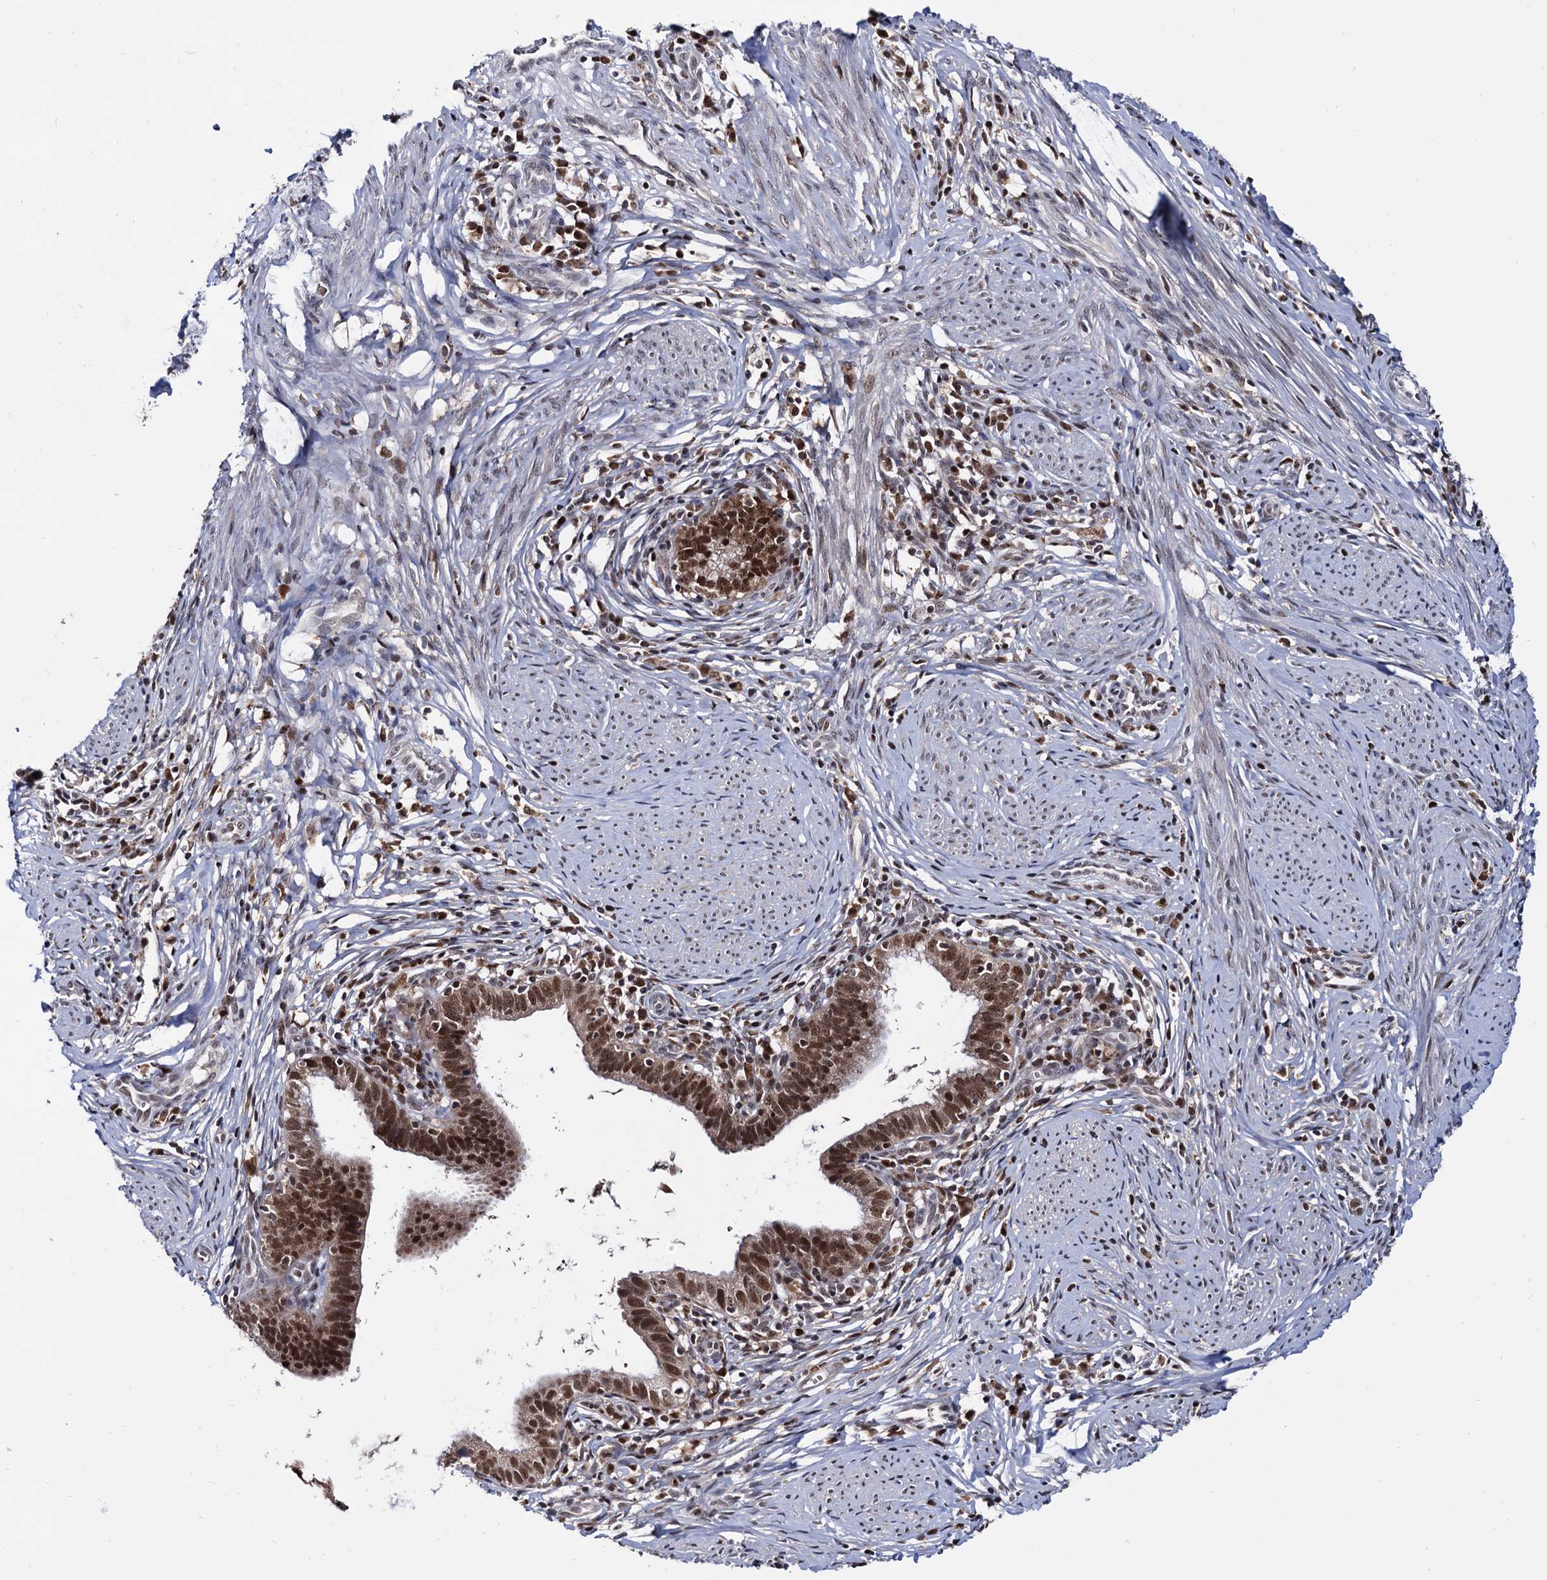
{"staining": {"intensity": "strong", "quantity": ">75%", "location": "nuclear"}, "tissue": "cervical cancer", "cell_type": "Tumor cells", "image_type": "cancer", "snomed": [{"axis": "morphology", "description": "Adenocarcinoma, NOS"}, {"axis": "topography", "description": "Cervix"}], "caption": "Cervical cancer was stained to show a protein in brown. There is high levels of strong nuclear staining in approximately >75% of tumor cells. (Brightfield microscopy of DAB IHC at high magnification).", "gene": "RNASEH2B", "patient": {"sex": "female", "age": 36}}